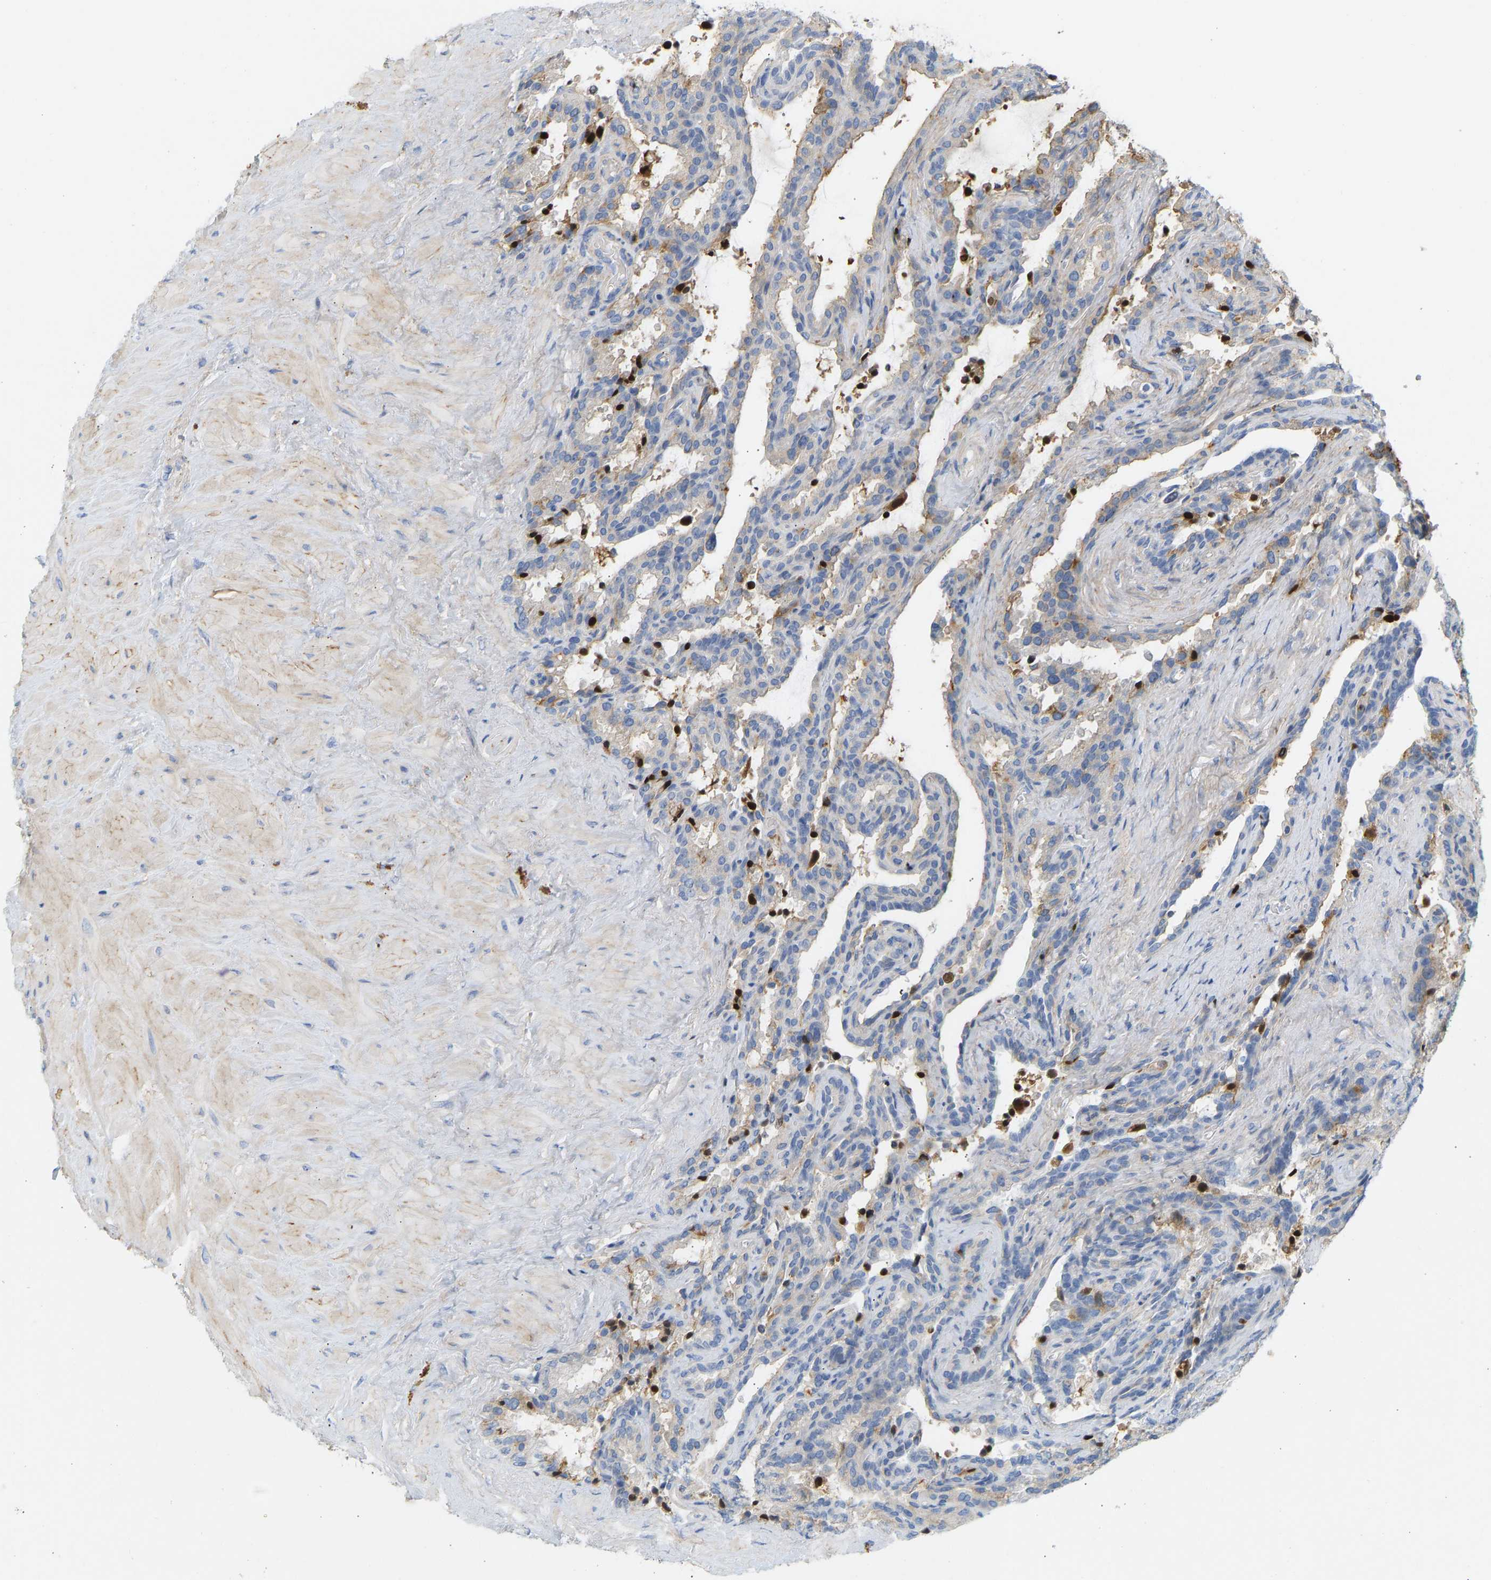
{"staining": {"intensity": "weak", "quantity": "<25%", "location": "cytoplasmic/membranous"}, "tissue": "seminal vesicle", "cell_type": "Glandular cells", "image_type": "normal", "snomed": [{"axis": "morphology", "description": "Normal tissue, NOS"}, {"axis": "topography", "description": "Seminal veicle"}], "caption": "Immunohistochemistry micrograph of normal human seminal vesicle stained for a protein (brown), which demonstrates no staining in glandular cells.", "gene": "BVES", "patient": {"sex": "male", "age": 46}}